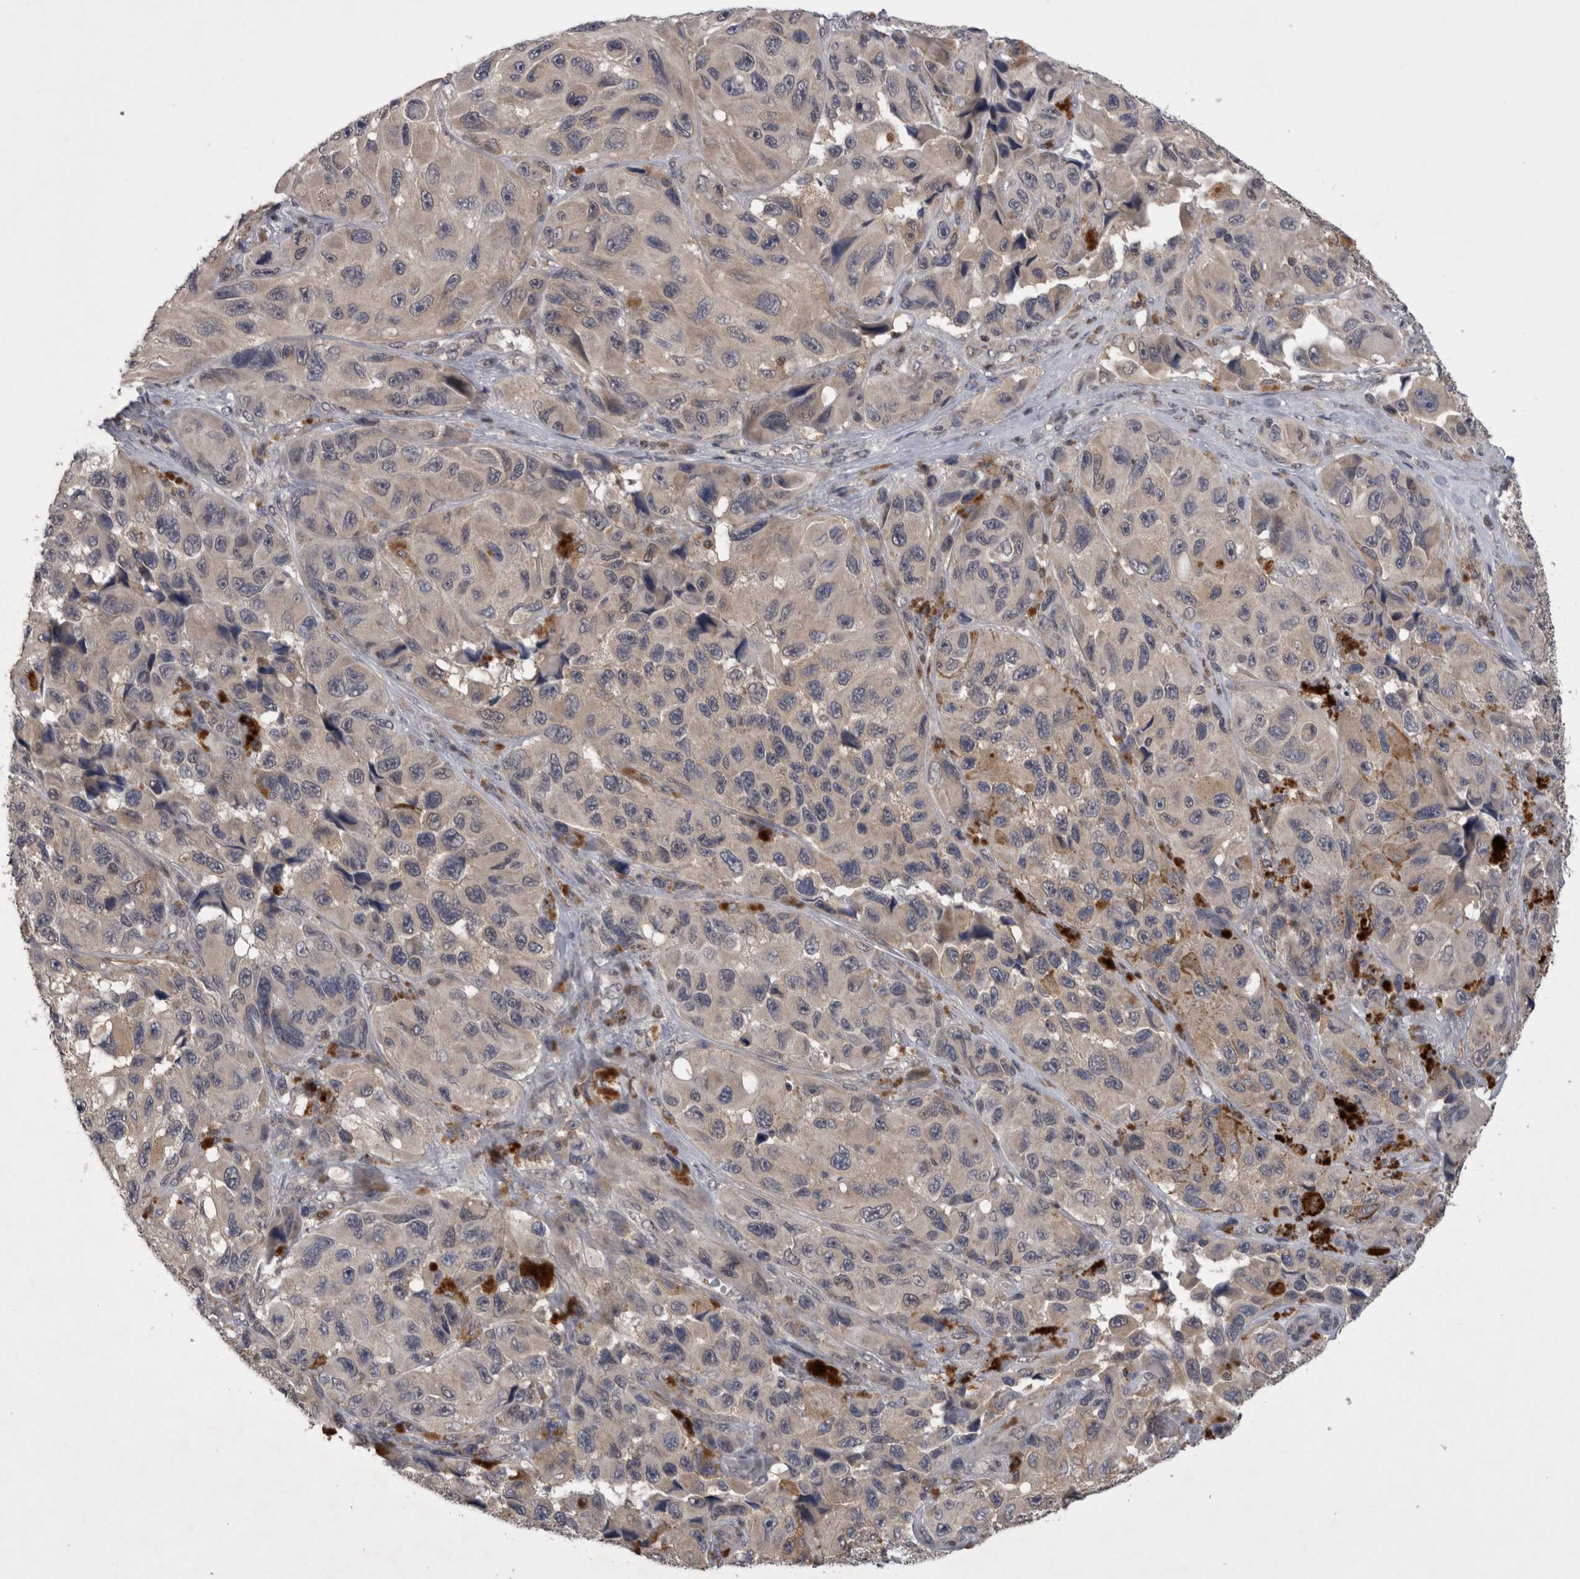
{"staining": {"intensity": "weak", "quantity": "<25%", "location": "cytoplasmic/membranous"}, "tissue": "melanoma", "cell_type": "Tumor cells", "image_type": "cancer", "snomed": [{"axis": "morphology", "description": "Malignant melanoma, NOS"}, {"axis": "topography", "description": "Skin"}], "caption": "Tumor cells show no significant staining in melanoma.", "gene": "NFATC2", "patient": {"sex": "female", "age": 73}}